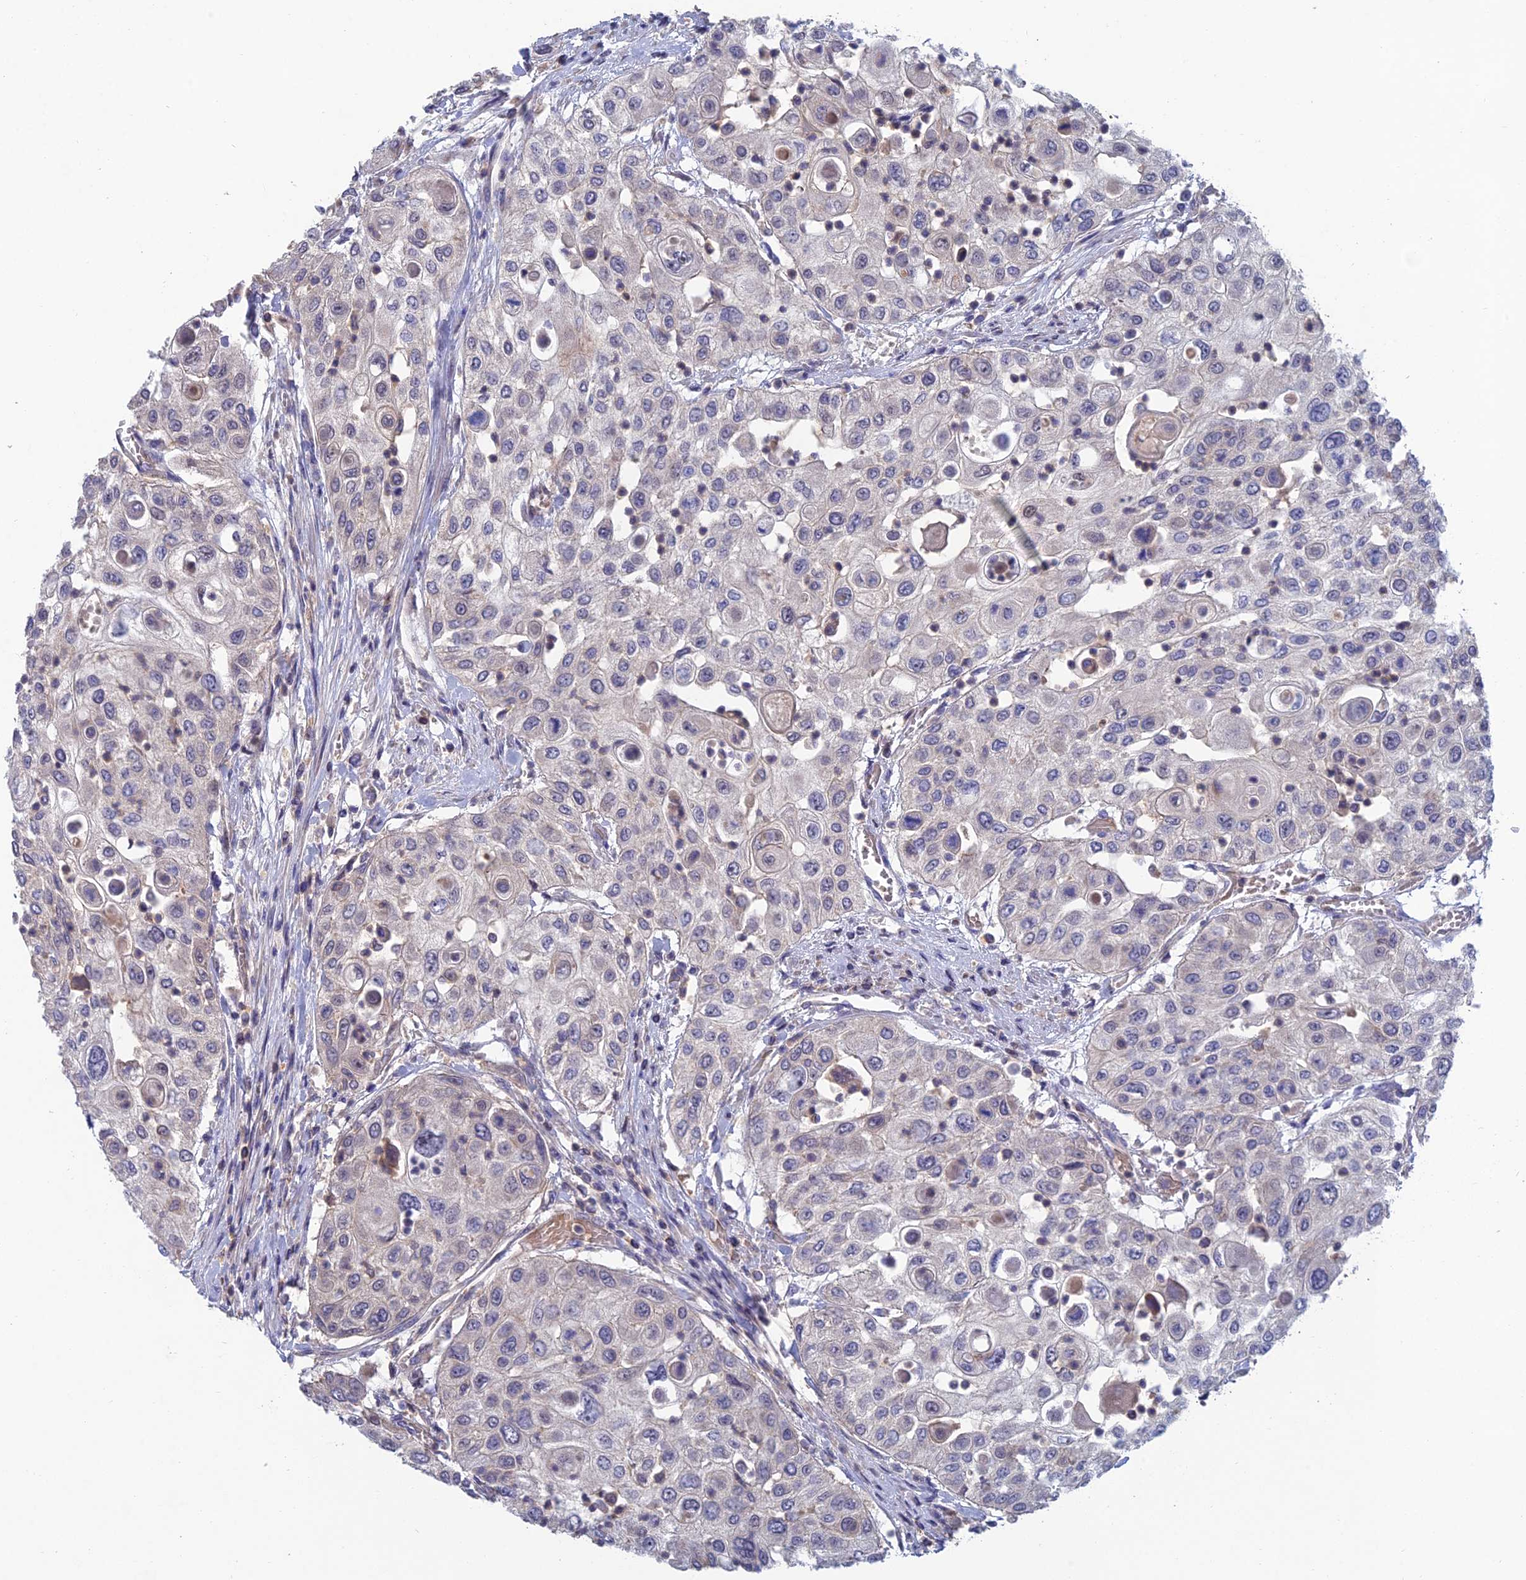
{"staining": {"intensity": "negative", "quantity": "none", "location": "none"}, "tissue": "urothelial cancer", "cell_type": "Tumor cells", "image_type": "cancer", "snomed": [{"axis": "morphology", "description": "Urothelial carcinoma, High grade"}, {"axis": "topography", "description": "Urinary bladder"}], "caption": "An immunohistochemistry micrograph of urothelial cancer is shown. There is no staining in tumor cells of urothelial cancer. (DAB immunohistochemistry visualized using brightfield microscopy, high magnification).", "gene": "USP37", "patient": {"sex": "female", "age": 79}}